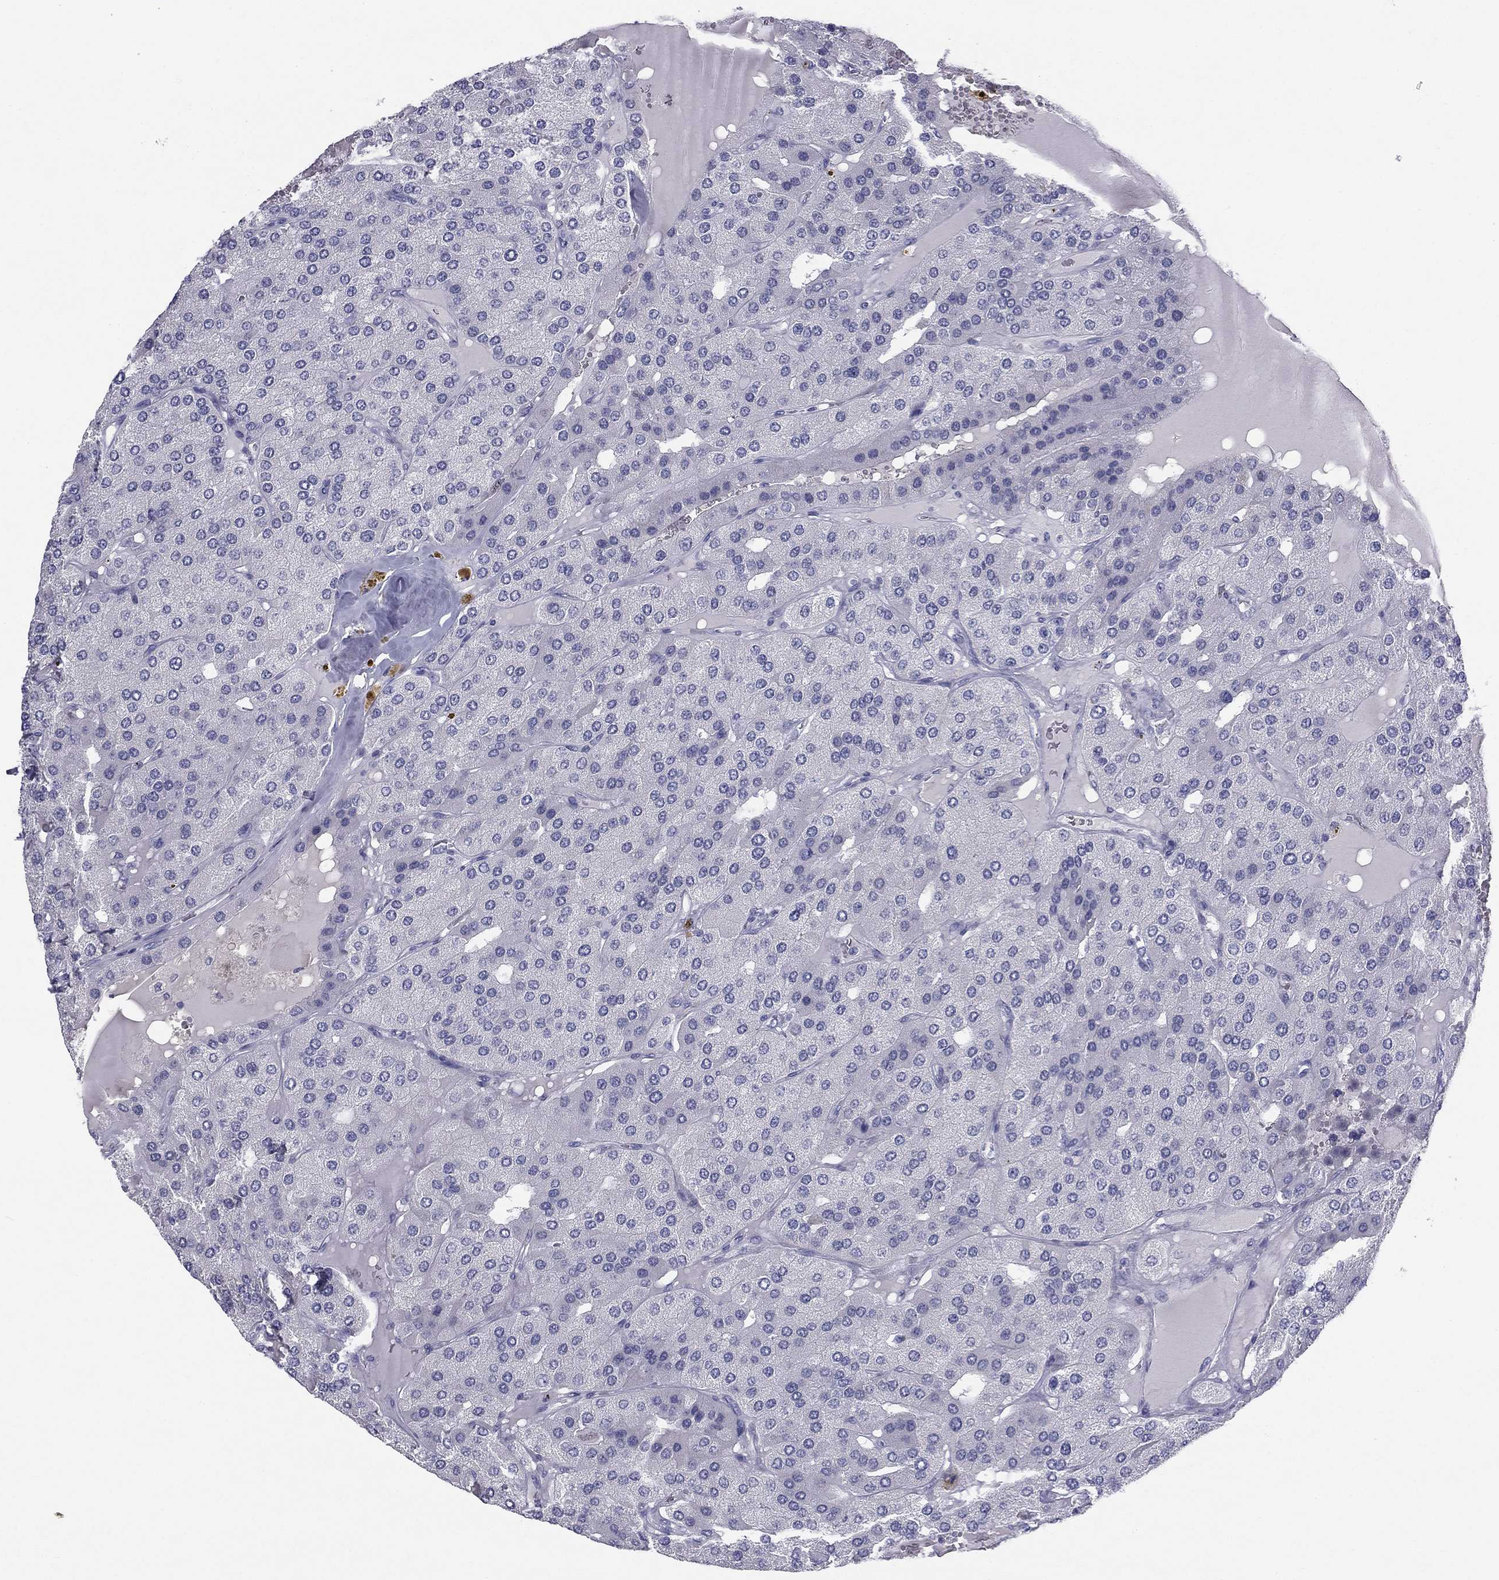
{"staining": {"intensity": "negative", "quantity": "none", "location": "none"}, "tissue": "parathyroid gland", "cell_type": "Glandular cells", "image_type": "normal", "snomed": [{"axis": "morphology", "description": "Normal tissue, NOS"}, {"axis": "morphology", "description": "Adenoma, NOS"}, {"axis": "topography", "description": "Parathyroid gland"}], "caption": "IHC histopathology image of benign parathyroid gland: parathyroid gland stained with DAB (3,3'-diaminobenzidine) demonstrates no significant protein staining in glandular cells.", "gene": "TFAP2B", "patient": {"sex": "female", "age": 86}}